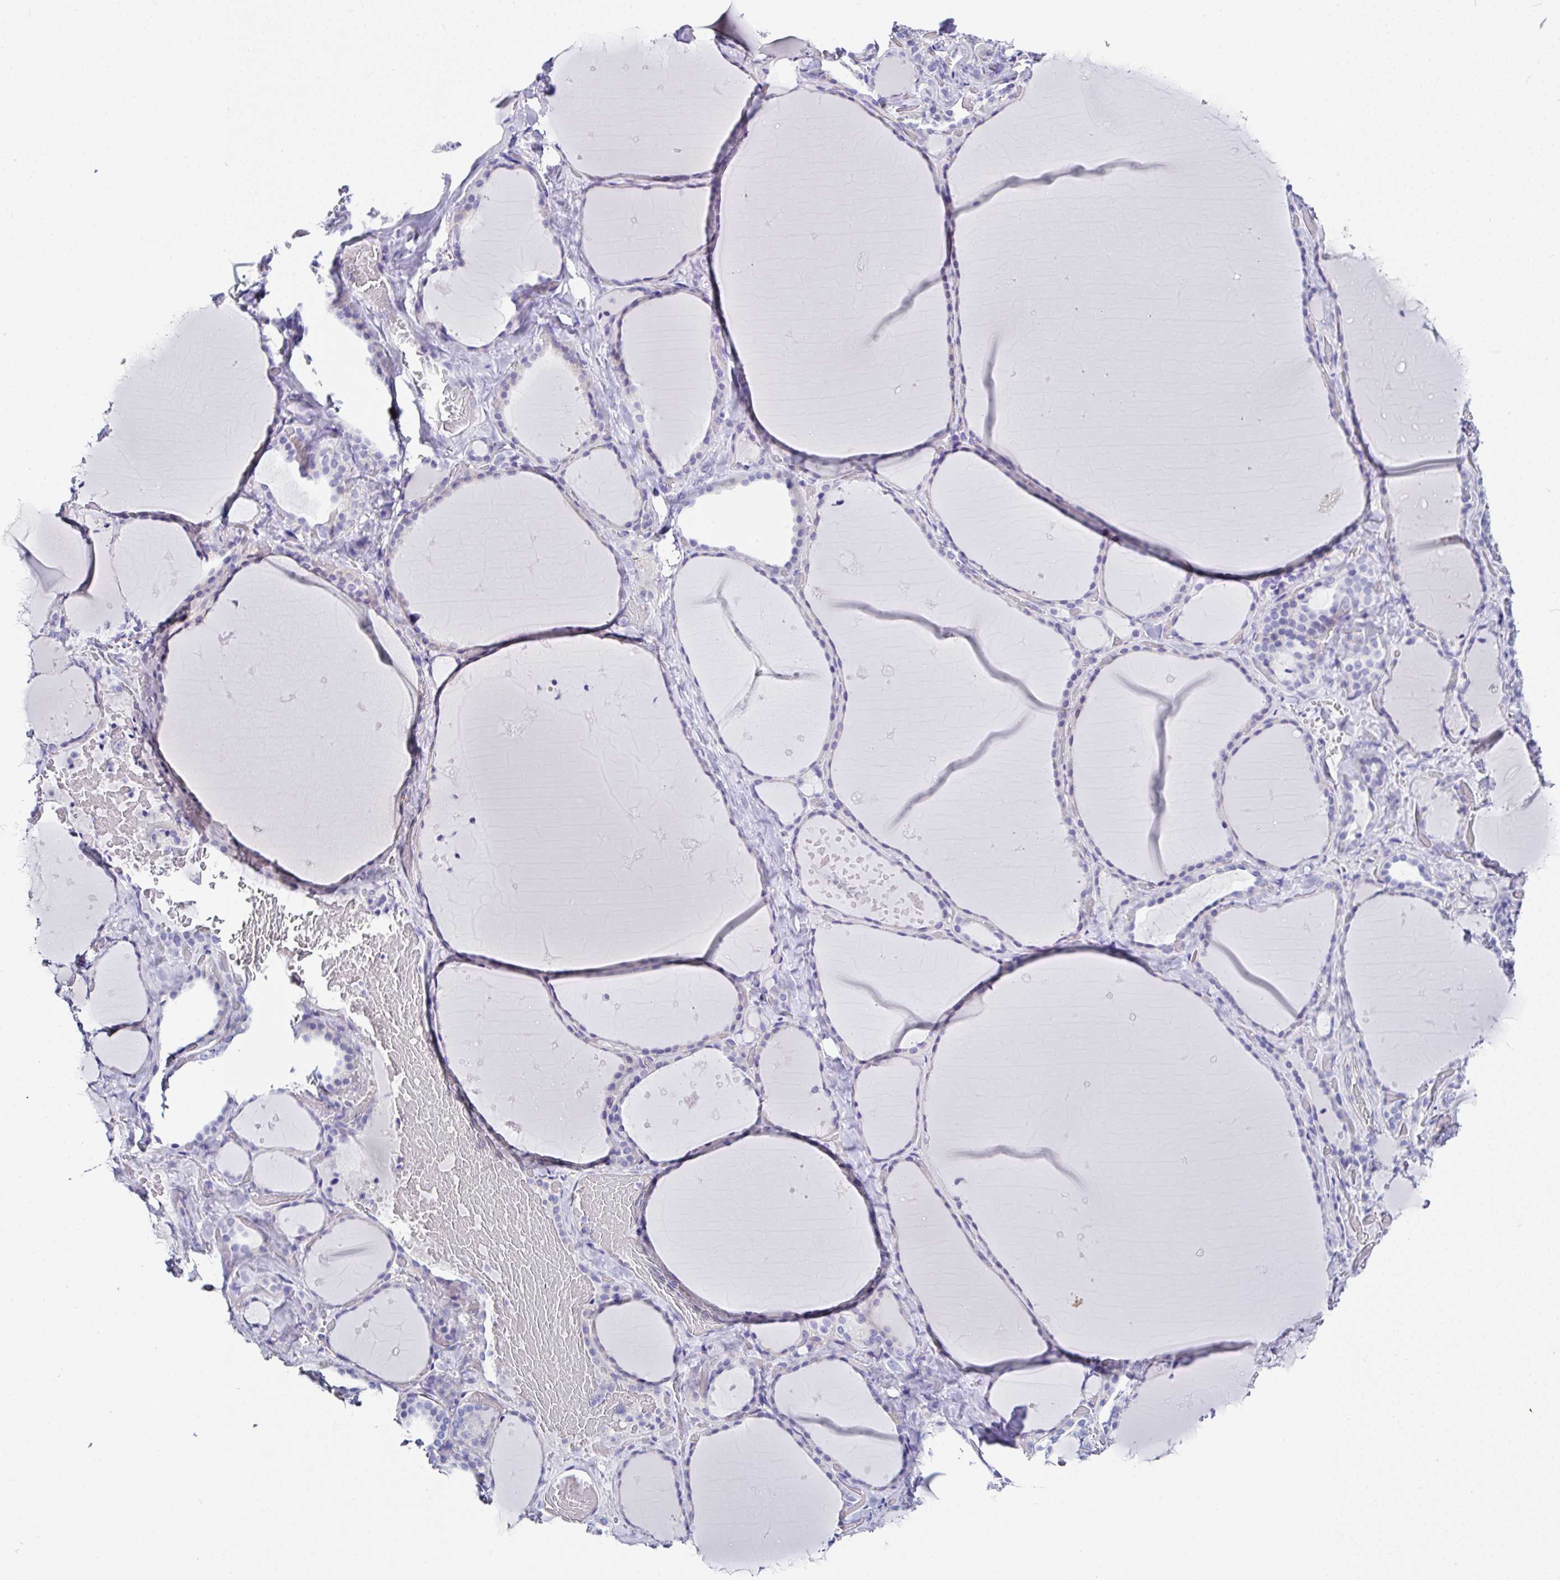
{"staining": {"intensity": "negative", "quantity": "none", "location": "none"}, "tissue": "thyroid gland", "cell_type": "Glandular cells", "image_type": "normal", "snomed": [{"axis": "morphology", "description": "Normal tissue, NOS"}, {"axis": "topography", "description": "Thyroid gland"}], "caption": "This micrograph is of normal thyroid gland stained with immunohistochemistry (IHC) to label a protein in brown with the nuclei are counter-stained blue. There is no staining in glandular cells. The staining is performed using DAB (3,3'-diaminobenzidine) brown chromogen with nuclei counter-stained in using hematoxylin.", "gene": "UGT3A1", "patient": {"sex": "female", "age": 36}}